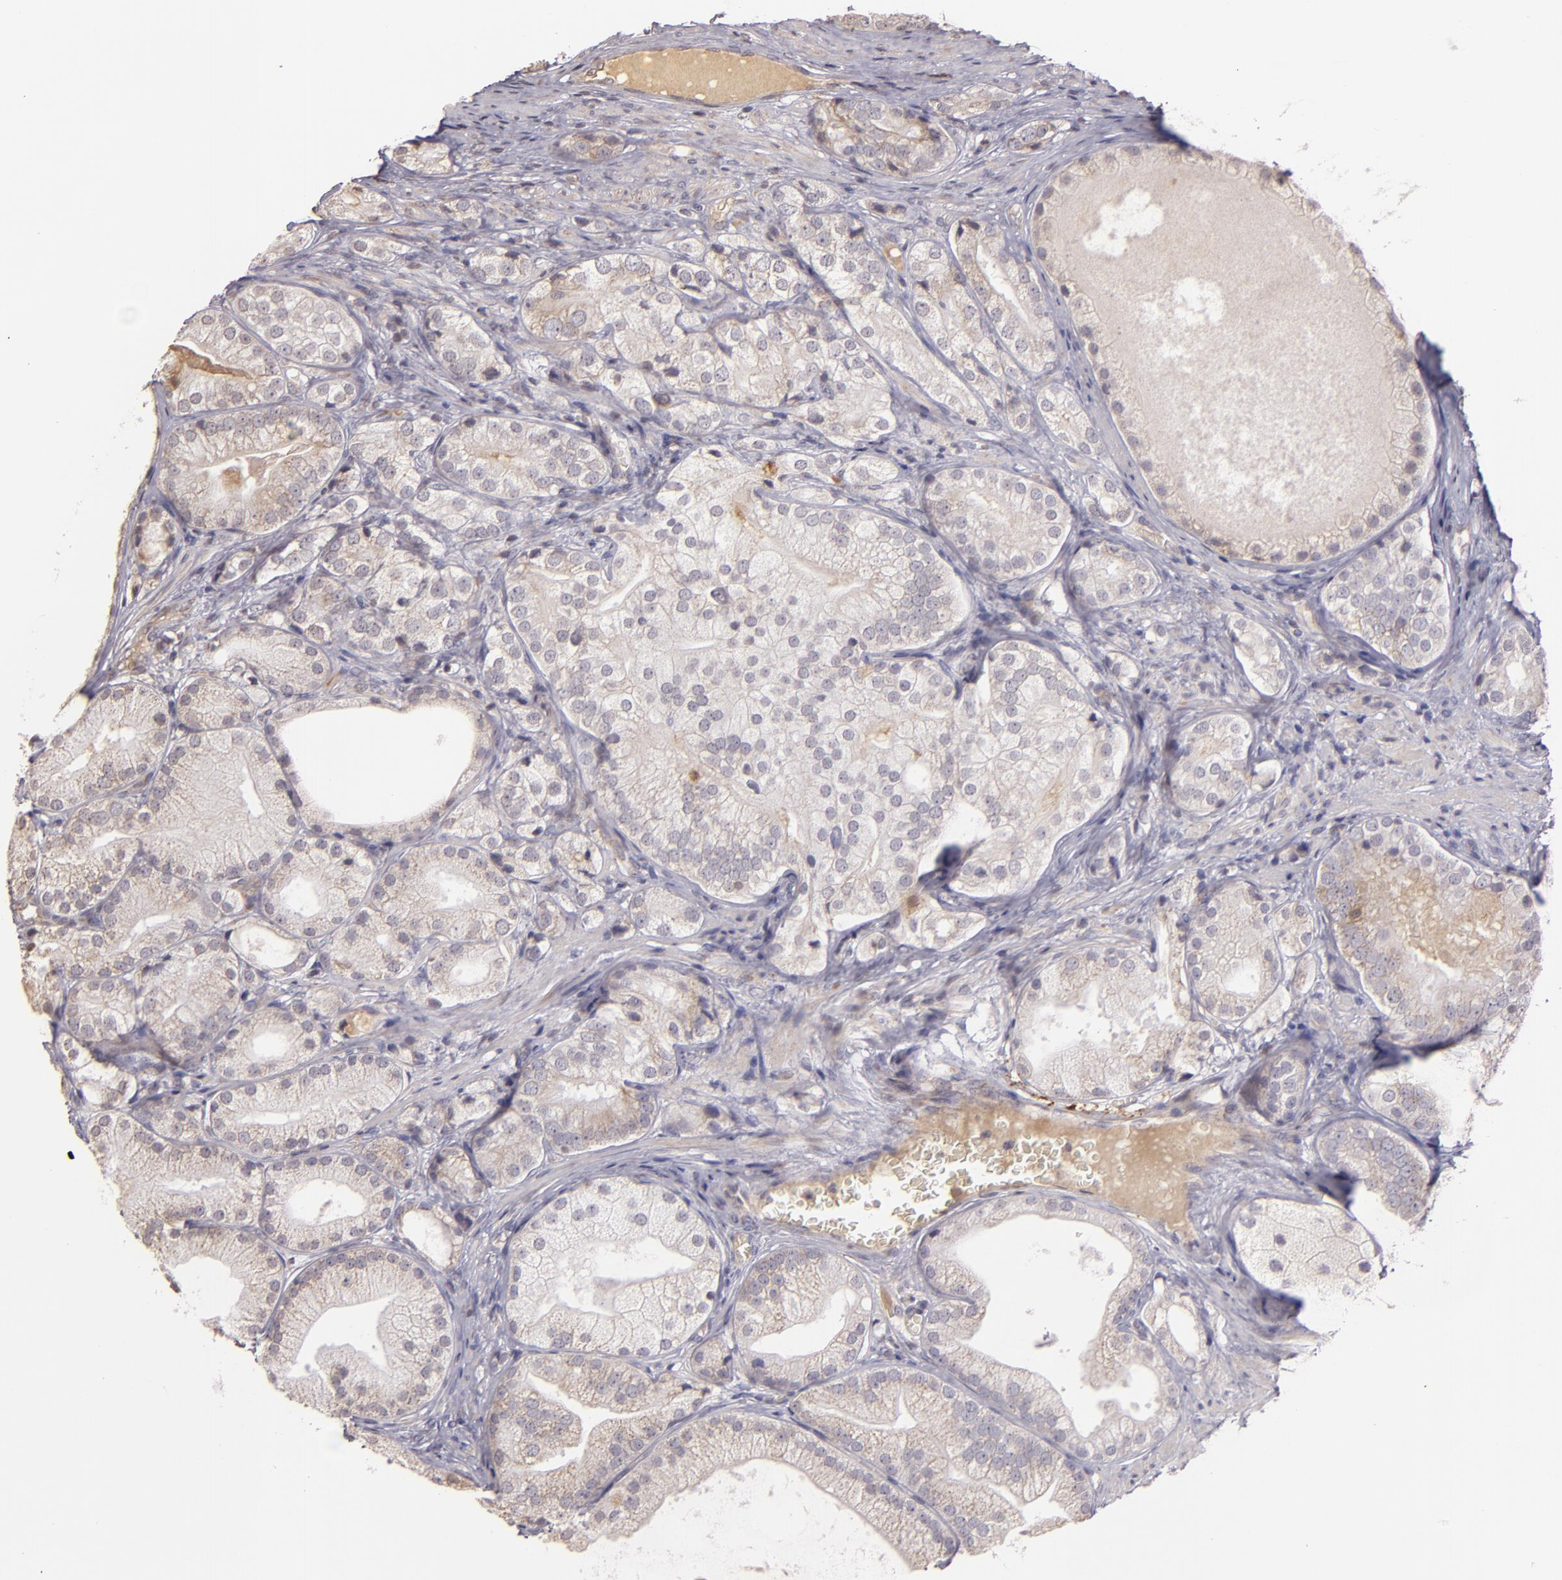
{"staining": {"intensity": "weak", "quantity": ">75%", "location": "cytoplasmic/membranous"}, "tissue": "prostate cancer", "cell_type": "Tumor cells", "image_type": "cancer", "snomed": [{"axis": "morphology", "description": "Adenocarcinoma, Low grade"}, {"axis": "topography", "description": "Prostate"}], "caption": "The photomicrograph displays immunohistochemical staining of adenocarcinoma (low-grade) (prostate). There is weak cytoplasmic/membranous staining is present in approximately >75% of tumor cells.", "gene": "ABL1", "patient": {"sex": "male", "age": 69}}